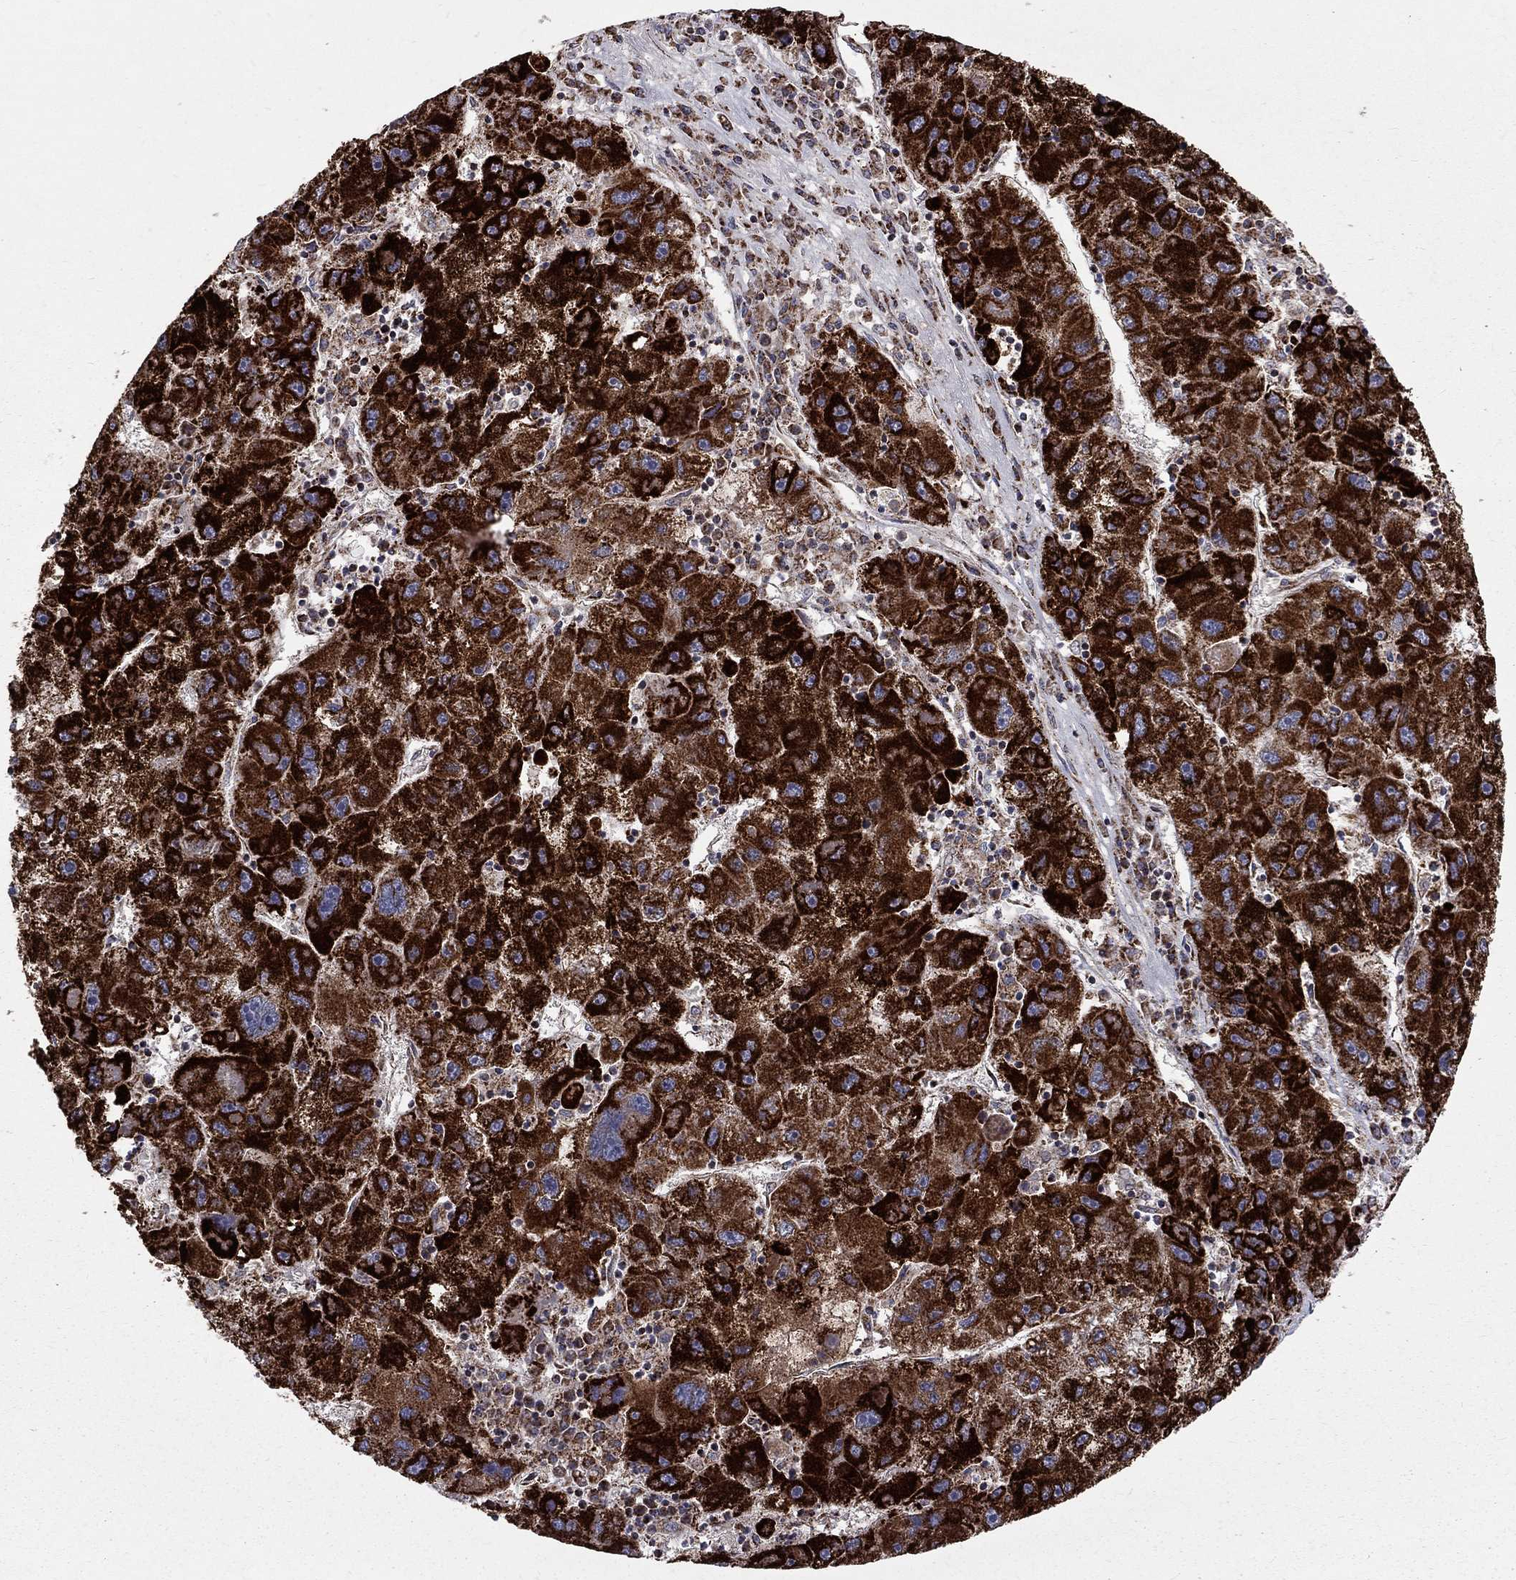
{"staining": {"intensity": "strong", "quantity": ">75%", "location": "cytoplasmic/membranous"}, "tissue": "liver cancer", "cell_type": "Tumor cells", "image_type": "cancer", "snomed": [{"axis": "morphology", "description": "Carcinoma, Hepatocellular, NOS"}, {"axis": "topography", "description": "Liver"}], "caption": "Liver cancer stained with a brown dye displays strong cytoplasmic/membranous positive positivity in approximately >75% of tumor cells.", "gene": "ALDH1B1", "patient": {"sex": "male", "age": 75}}